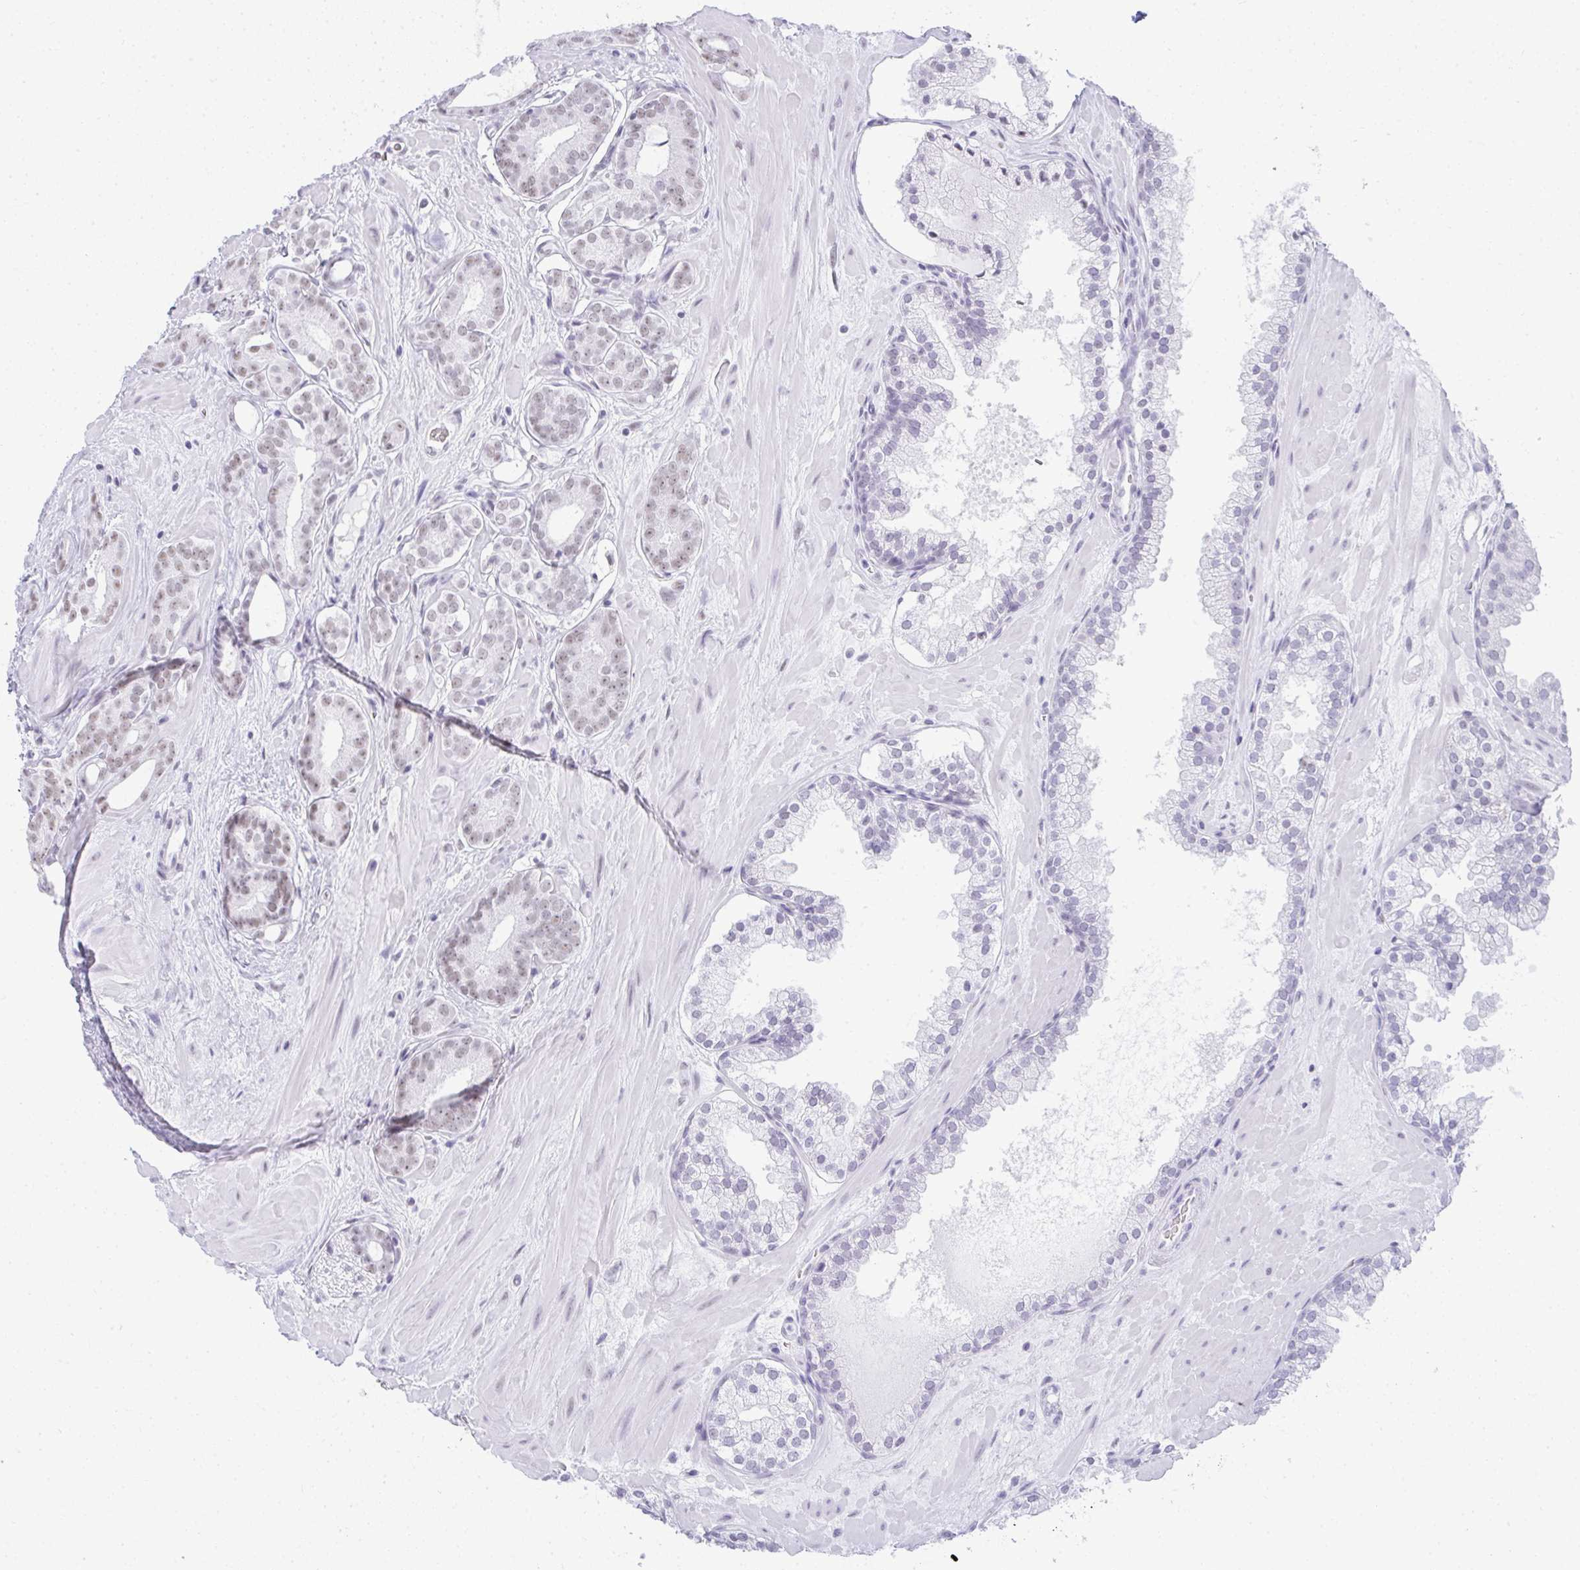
{"staining": {"intensity": "weak", "quantity": "<25%", "location": "nuclear"}, "tissue": "prostate cancer", "cell_type": "Tumor cells", "image_type": "cancer", "snomed": [{"axis": "morphology", "description": "Adenocarcinoma, High grade"}, {"axis": "topography", "description": "Prostate"}], "caption": "Immunohistochemistry (IHC) photomicrograph of human adenocarcinoma (high-grade) (prostate) stained for a protein (brown), which demonstrates no positivity in tumor cells.", "gene": "PLA2G1B", "patient": {"sex": "male", "age": 66}}